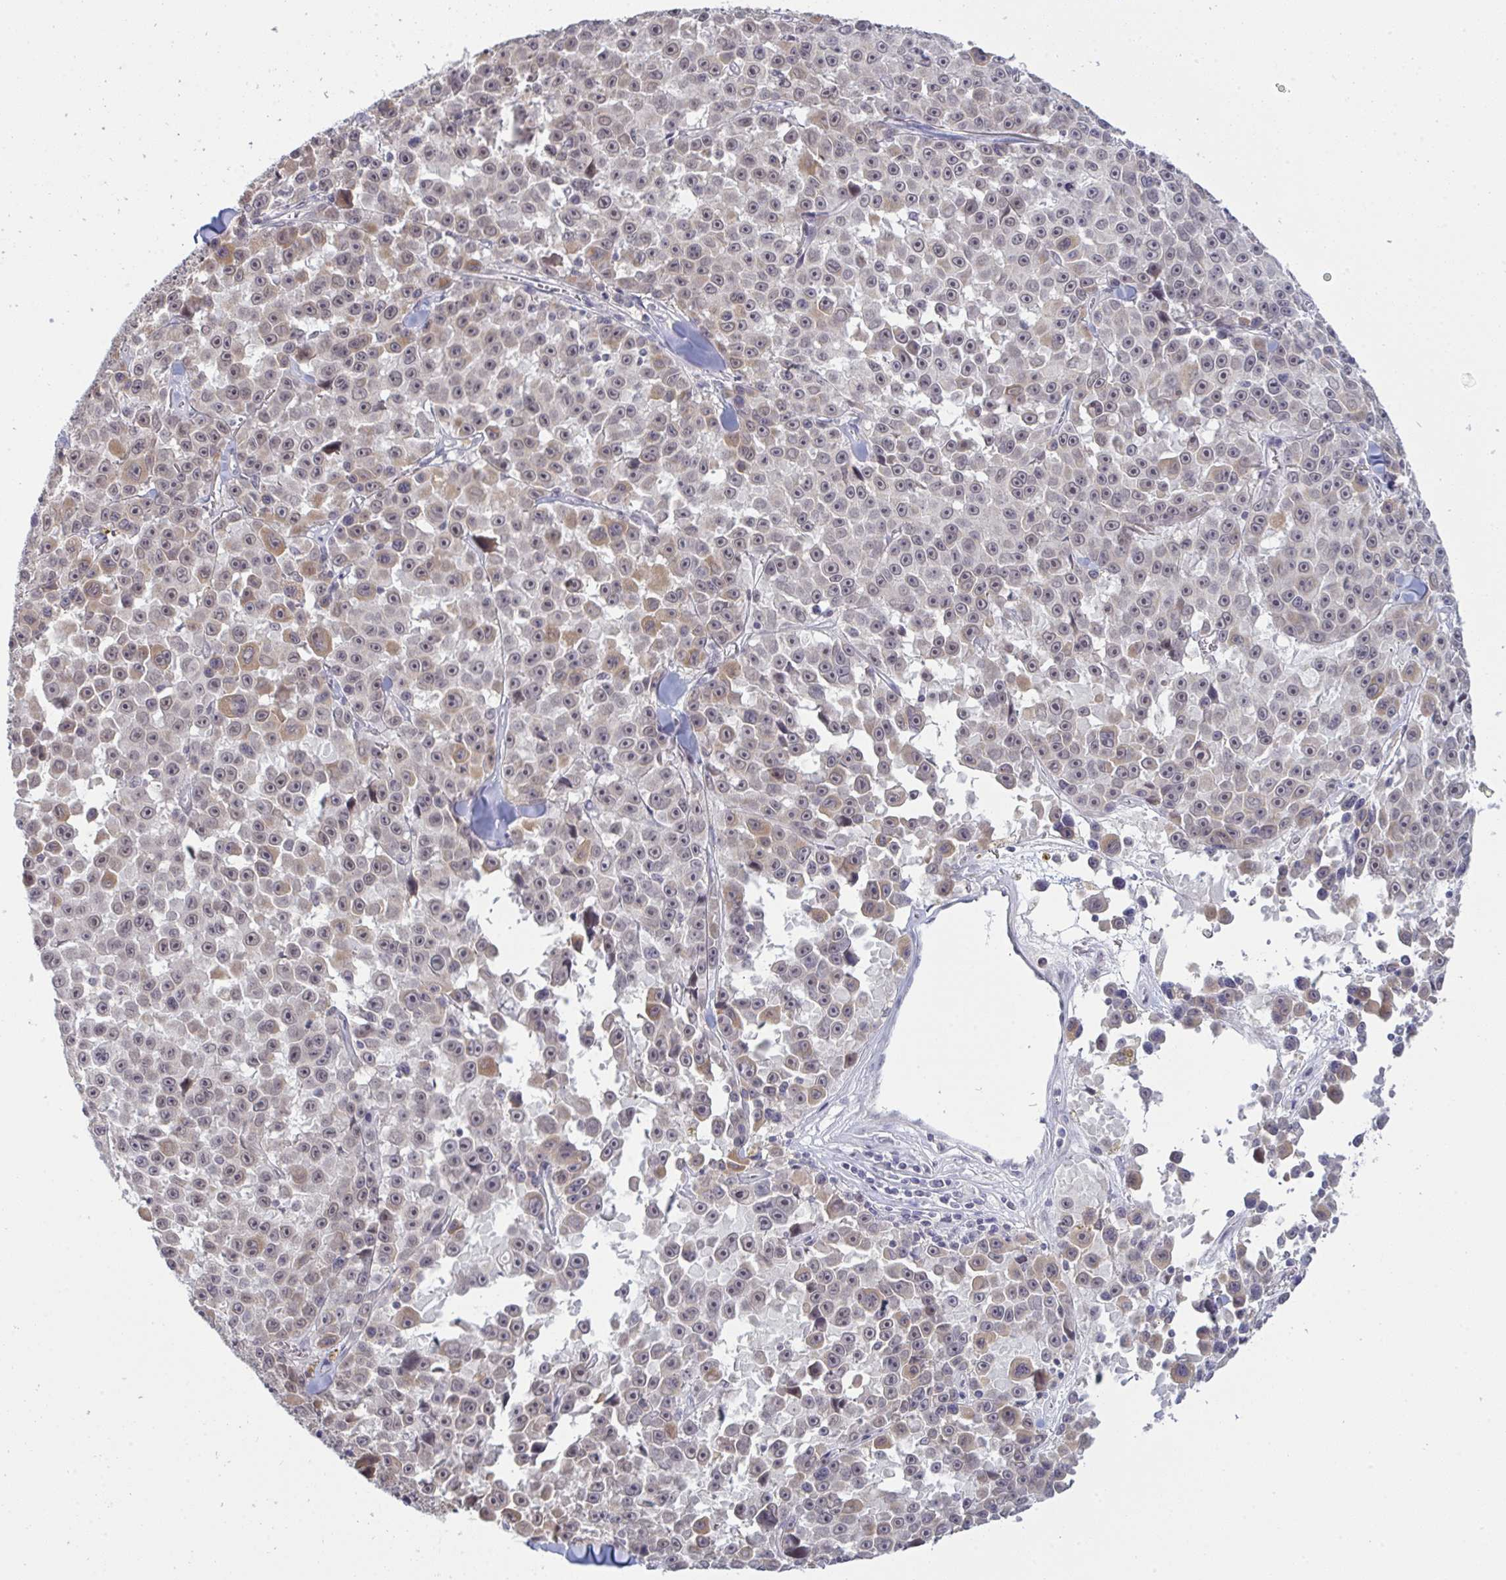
{"staining": {"intensity": "moderate", "quantity": "25%-75%", "location": "cytoplasmic/membranous"}, "tissue": "melanoma", "cell_type": "Tumor cells", "image_type": "cancer", "snomed": [{"axis": "morphology", "description": "Malignant melanoma, NOS"}, {"axis": "topography", "description": "Skin"}], "caption": "Human malignant melanoma stained with a protein marker reveals moderate staining in tumor cells.", "gene": "ZNF784", "patient": {"sex": "female", "age": 66}}